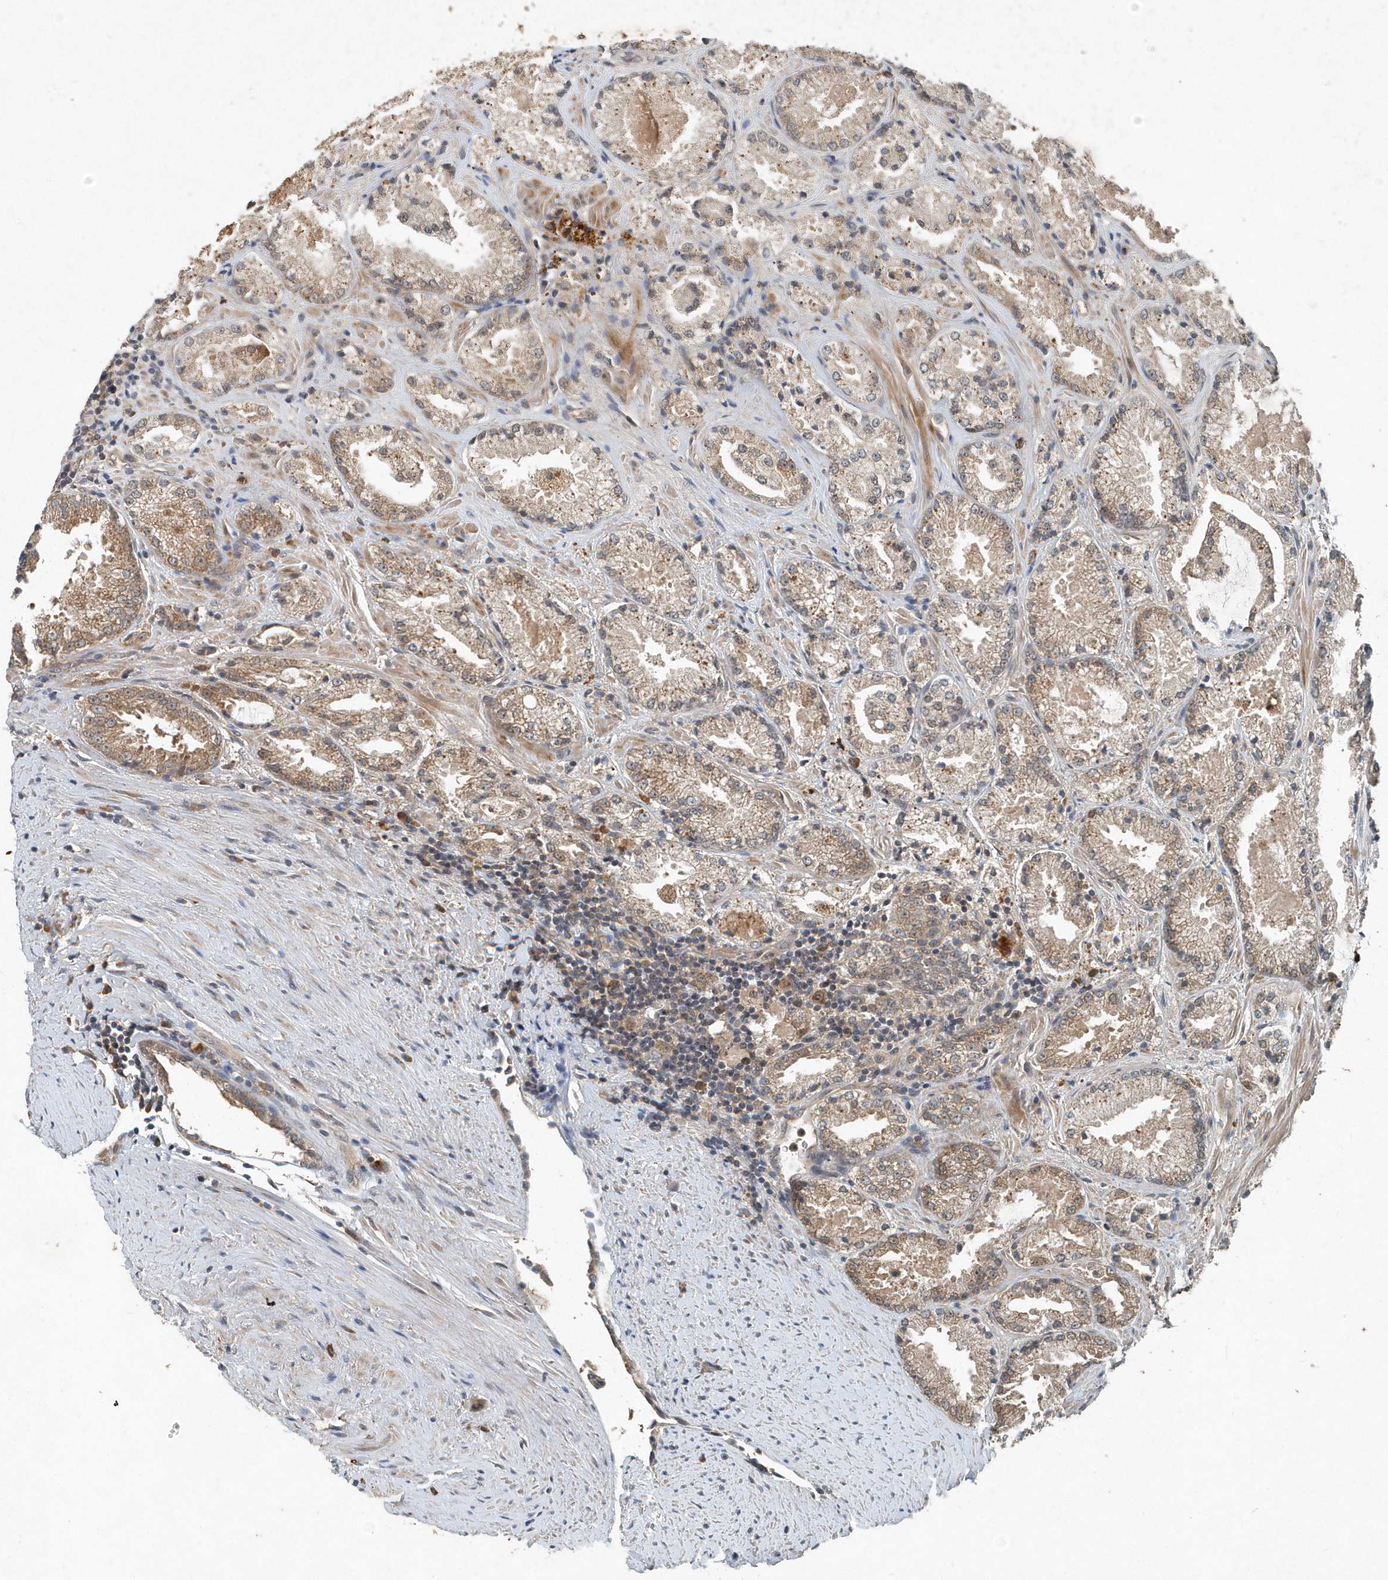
{"staining": {"intensity": "weak", "quantity": ">75%", "location": "cytoplasmic/membranous"}, "tissue": "prostate cancer", "cell_type": "Tumor cells", "image_type": "cancer", "snomed": [{"axis": "morphology", "description": "Adenocarcinoma, High grade"}, {"axis": "topography", "description": "Prostate"}], "caption": "DAB (3,3'-diaminobenzidine) immunohistochemical staining of human high-grade adenocarcinoma (prostate) reveals weak cytoplasmic/membranous protein expression in about >75% of tumor cells. The staining is performed using DAB brown chromogen to label protein expression. The nuclei are counter-stained blue using hematoxylin.", "gene": "SCFD2", "patient": {"sex": "male", "age": 73}}